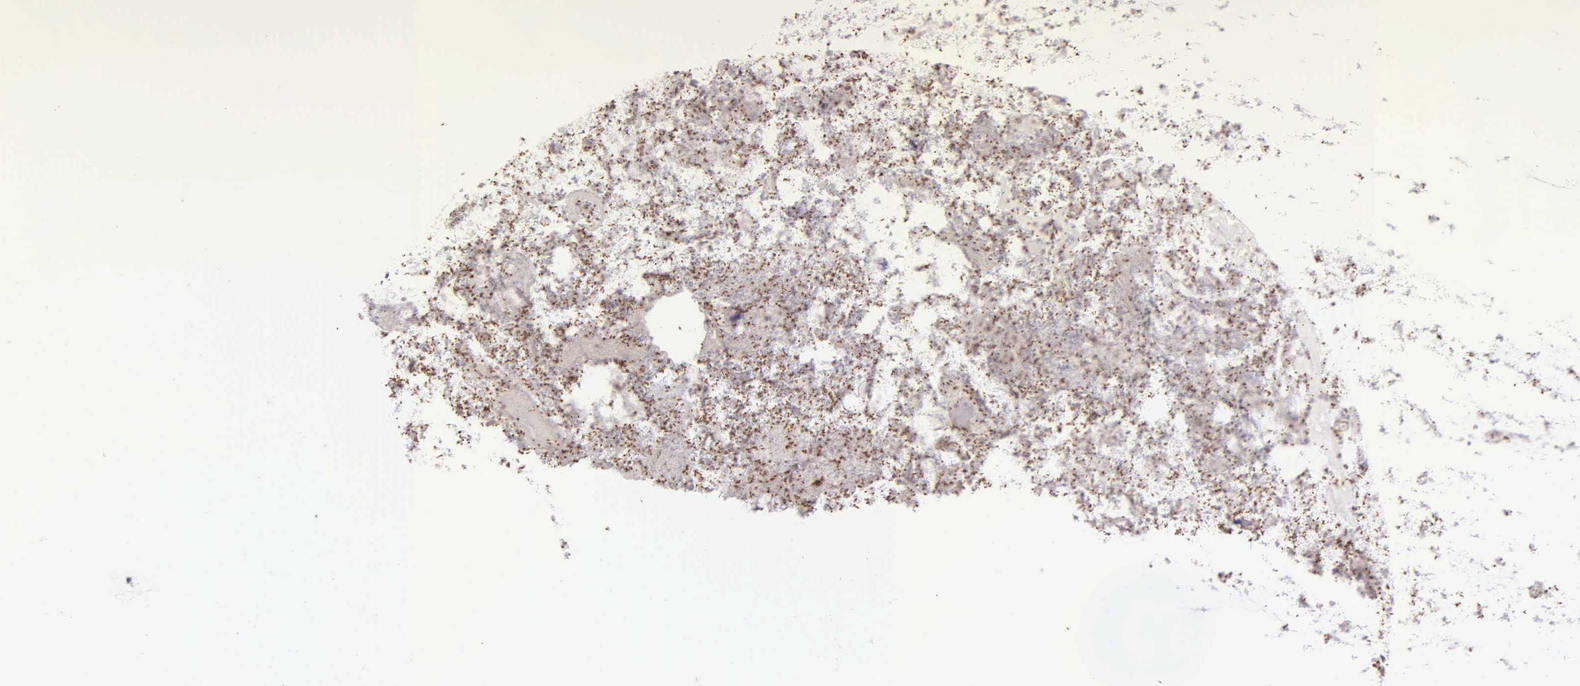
{"staining": {"intensity": "negative", "quantity": "none", "location": "none"}, "tissue": "appendix", "cell_type": "Glandular cells", "image_type": "normal", "snomed": [{"axis": "morphology", "description": "Normal tissue, NOS"}, {"axis": "topography", "description": "Appendix"}], "caption": "Immunohistochemical staining of benign appendix displays no significant staining in glandular cells. Brightfield microscopy of immunohistochemistry stained with DAB (brown) and hematoxylin (blue), captured at high magnification.", "gene": "GSTT2B", "patient": {"sex": "female", "age": 82}}